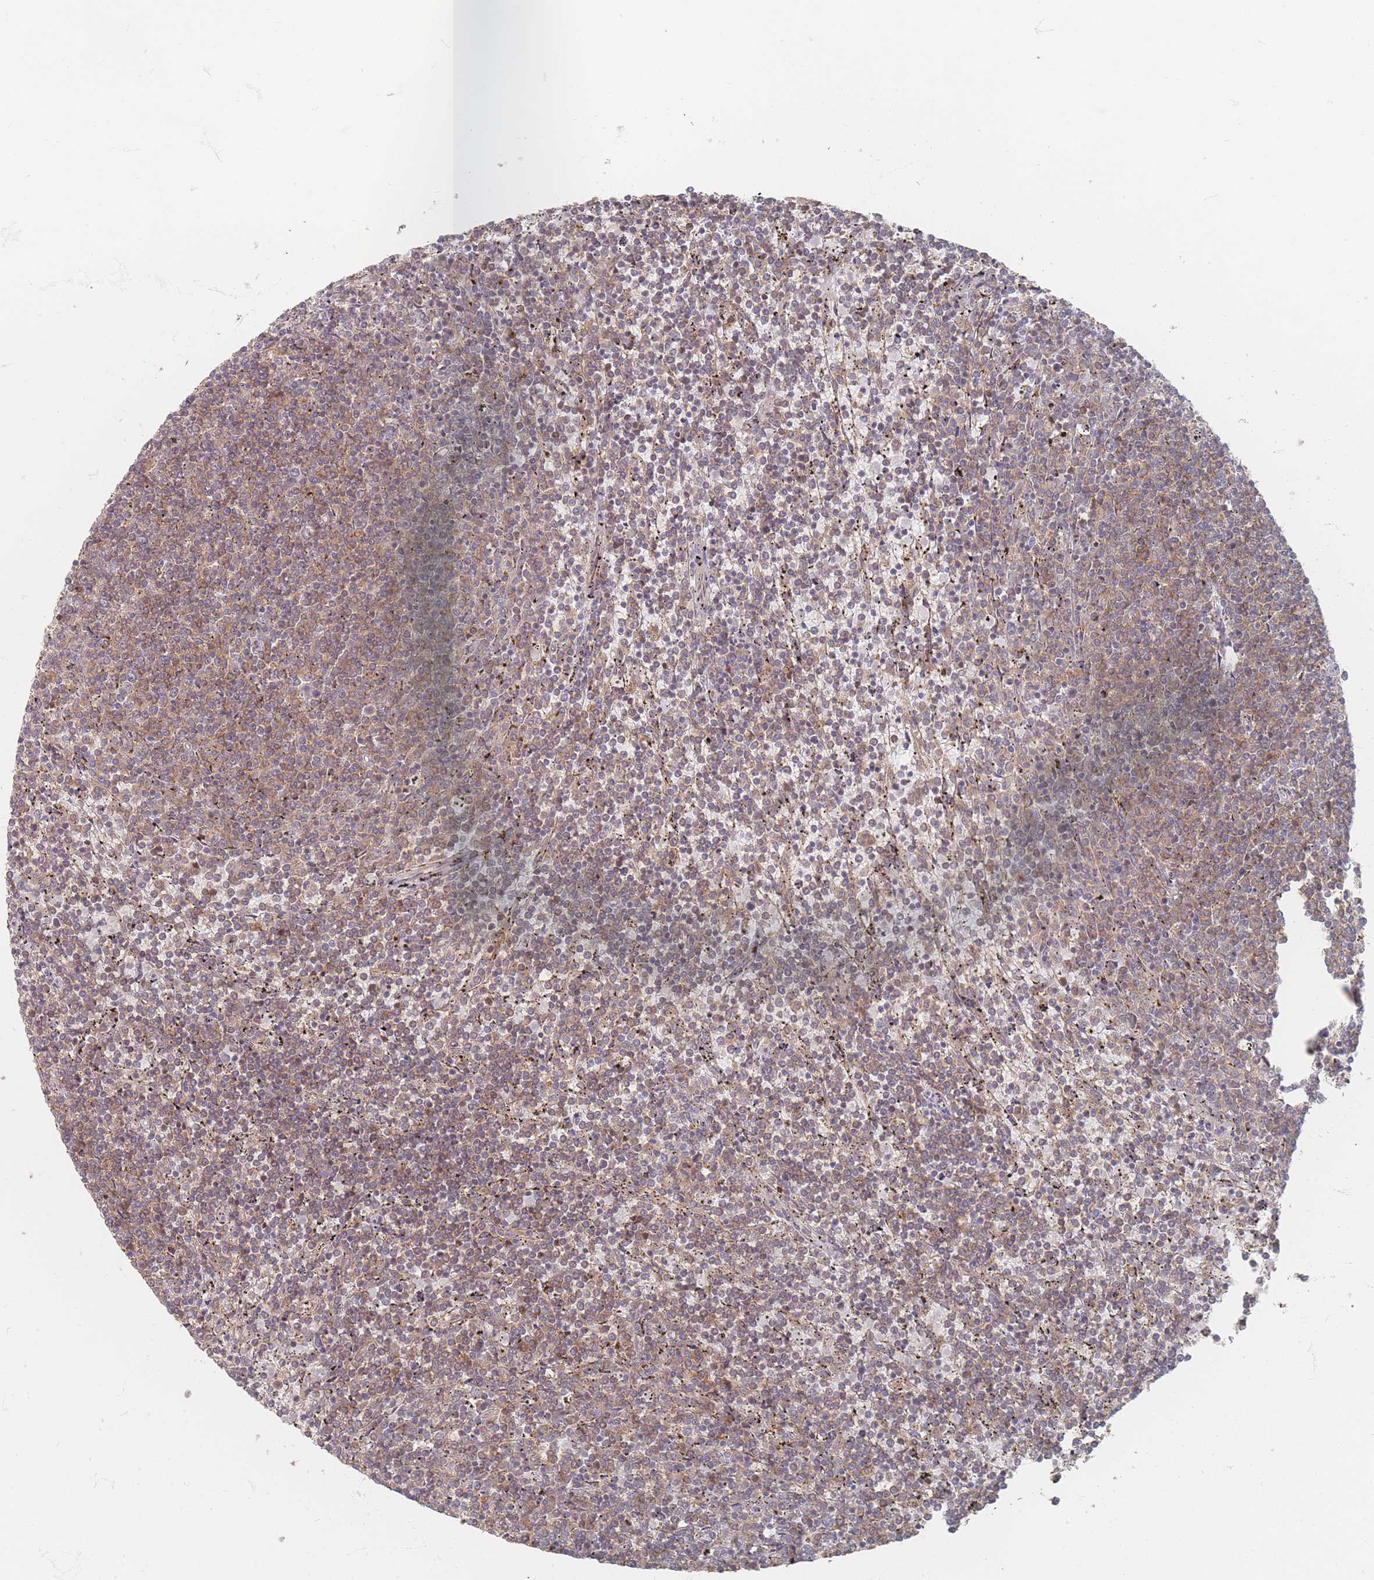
{"staining": {"intensity": "moderate", "quantity": "25%-75%", "location": "cytoplasmic/membranous"}, "tissue": "lymphoma", "cell_type": "Tumor cells", "image_type": "cancer", "snomed": [{"axis": "morphology", "description": "Malignant lymphoma, non-Hodgkin's type, Low grade"}, {"axis": "topography", "description": "Spleen"}], "caption": "Approximately 25%-75% of tumor cells in lymphoma exhibit moderate cytoplasmic/membranous protein positivity as visualized by brown immunohistochemical staining.", "gene": "GLE1", "patient": {"sex": "female", "age": 50}}